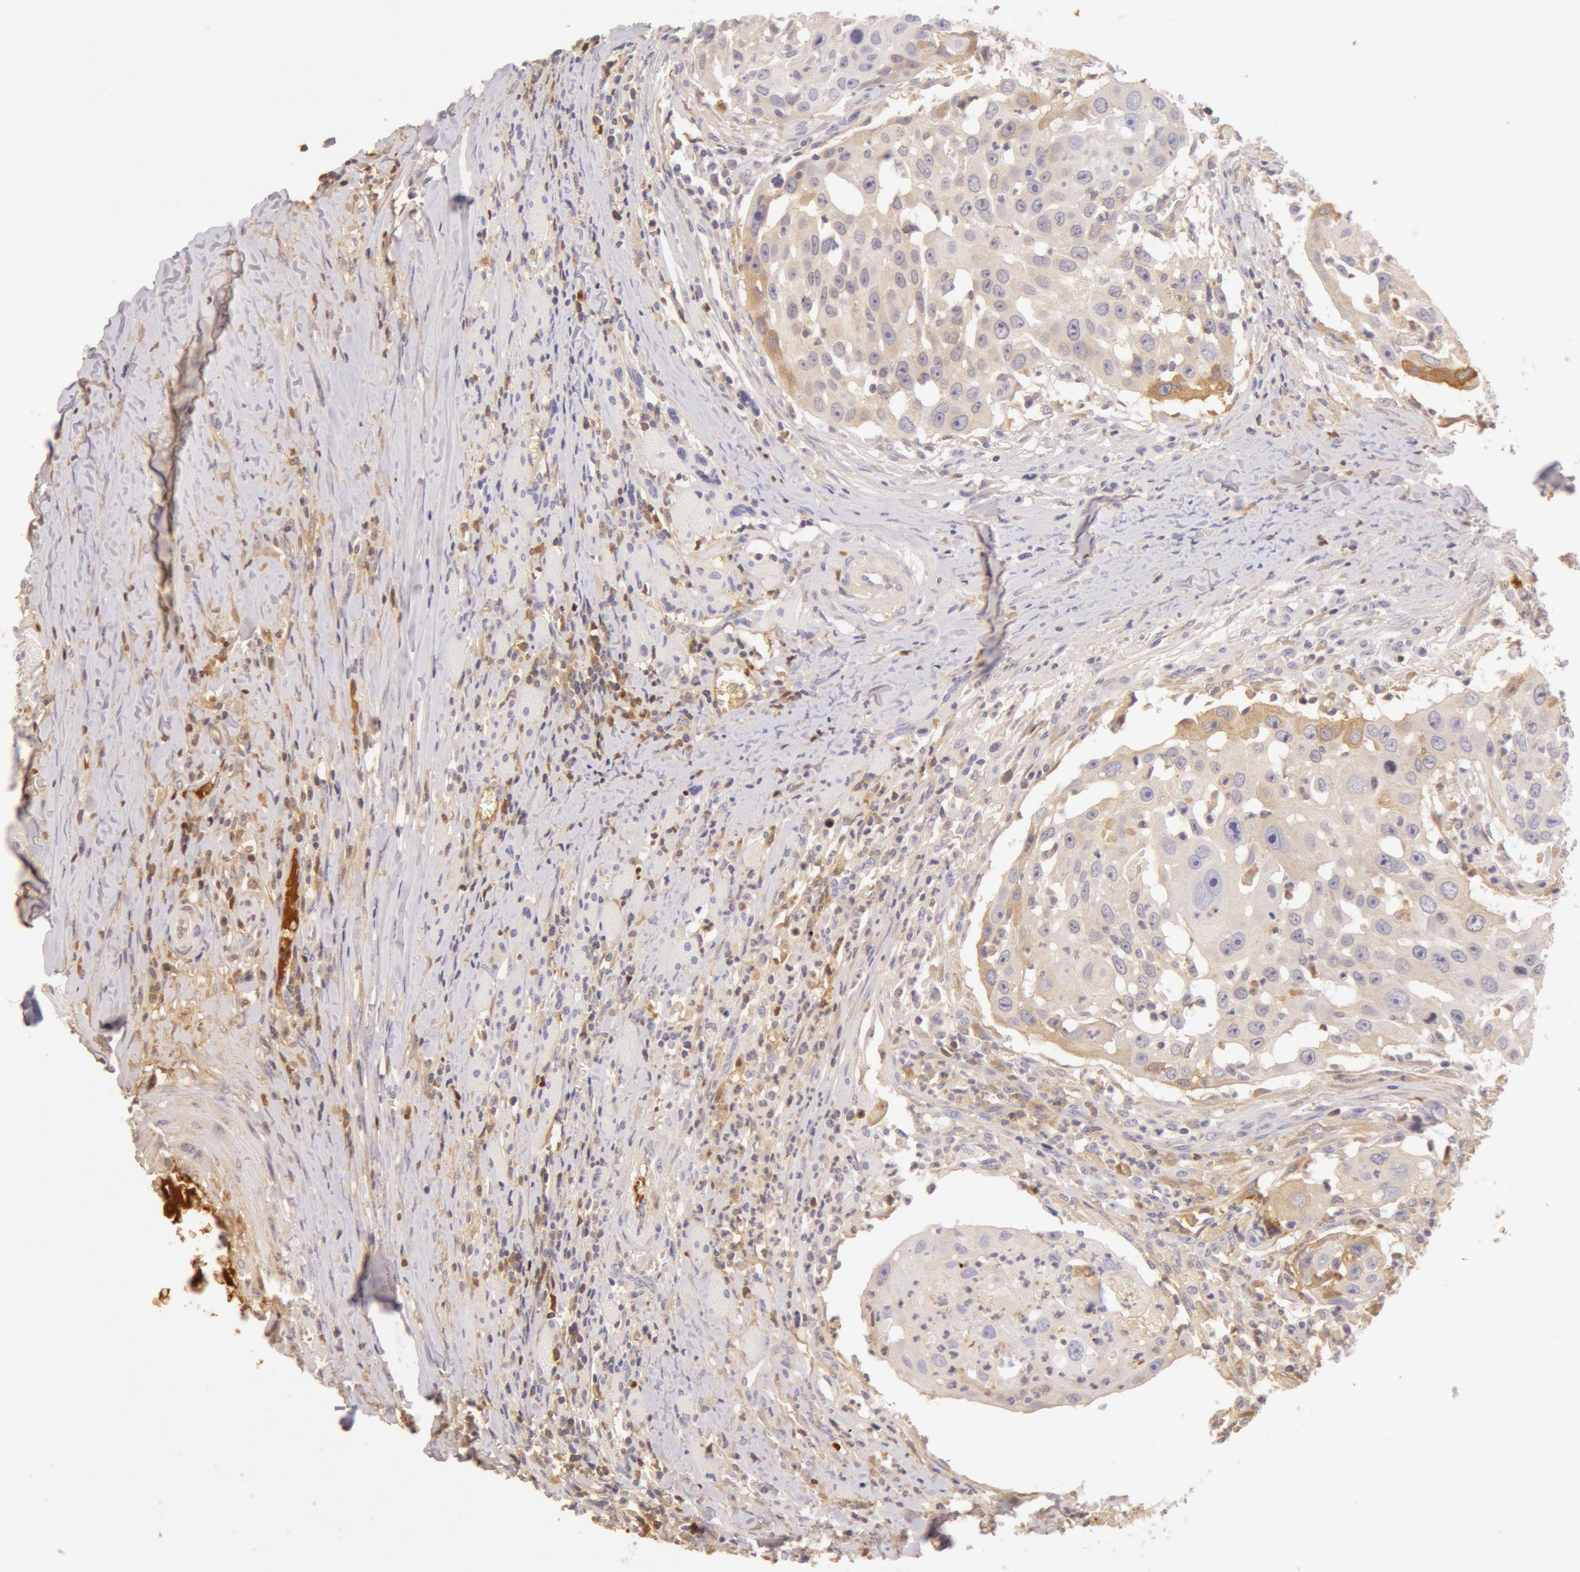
{"staining": {"intensity": "weak", "quantity": "<25%", "location": "cytoplasmic/membranous"}, "tissue": "head and neck cancer", "cell_type": "Tumor cells", "image_type": "cancer", "snomed": [{"axis": "morphology", "description": "Squamous cell carcinoma, NOS"}, {"axis": "topography", "description": "Head-Neck"}], "caption": "Head and neck squamous cell carcinoma was stained to show a protein in brown. There is no significant staining in tumor cells.", "gene": "AHSG", "patient": {"sex": "male", "age": 64}}